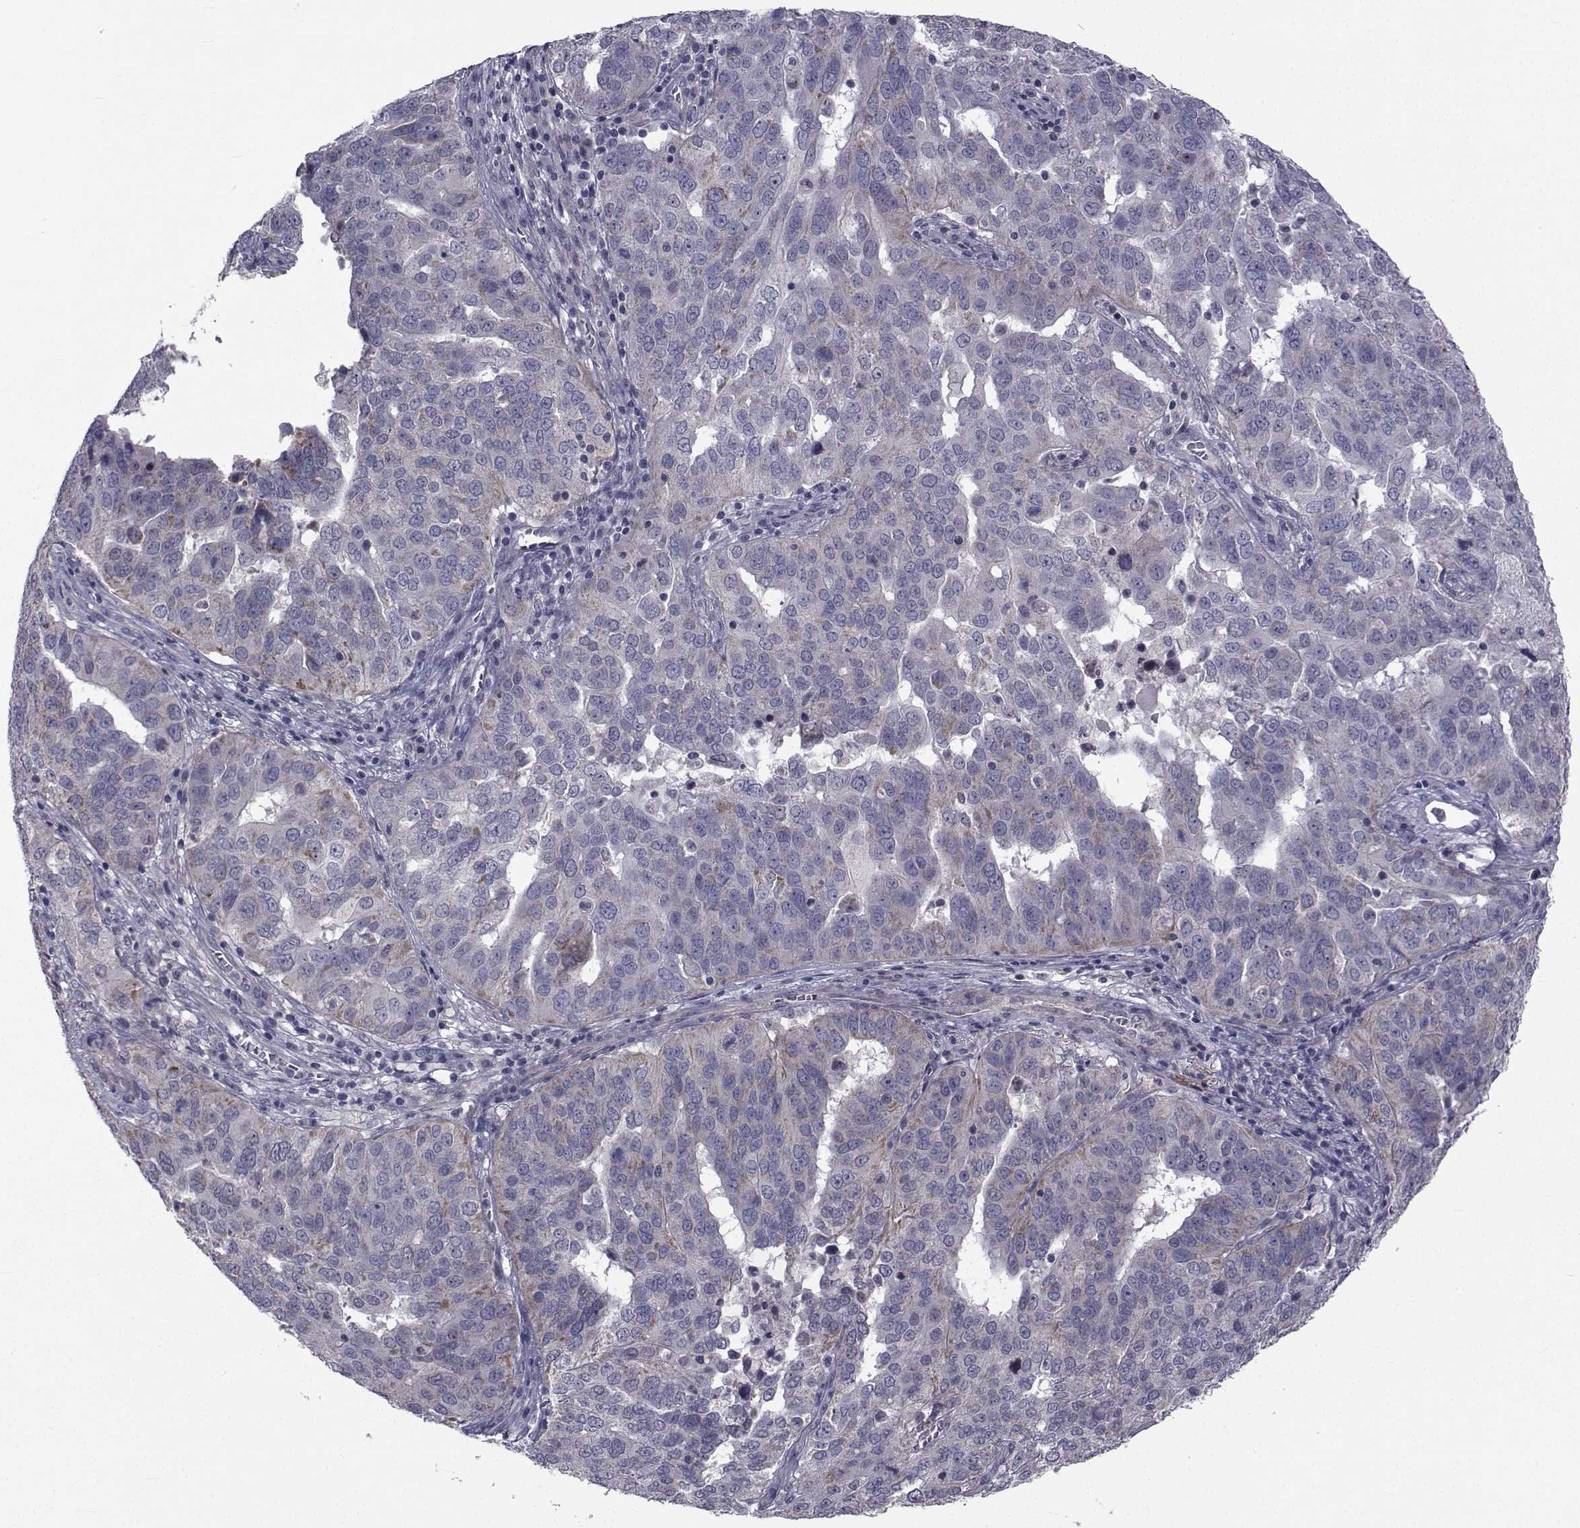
{"staining": {"intensity": "weak", "quantity": "<25%", "location": "cytoplasmic/membranous"}, "tissue": "ovarian cancer", "cell_type": "Tumor cells", "image_type": "cancer", "snomed": [{"axis": "morphology", "description": "Carcinoma, endometroid"}, {"axis": "topography", "description": "Soft tissue"}, {"axis": "topography", "description": "Ovary"}], "caption": "Immunohistochemistry (IHC) image of human ovarian endometroid carcinoma stained for a protein (brown), which exhibits no staining in tumor cells. (DAB (3,3'-diaminobenzidine) immunohistochemistry visualized using brightfield microscopy, high magnification).", "gene": "CFAP74", "patient": {"sex": "female", "age": 52}}